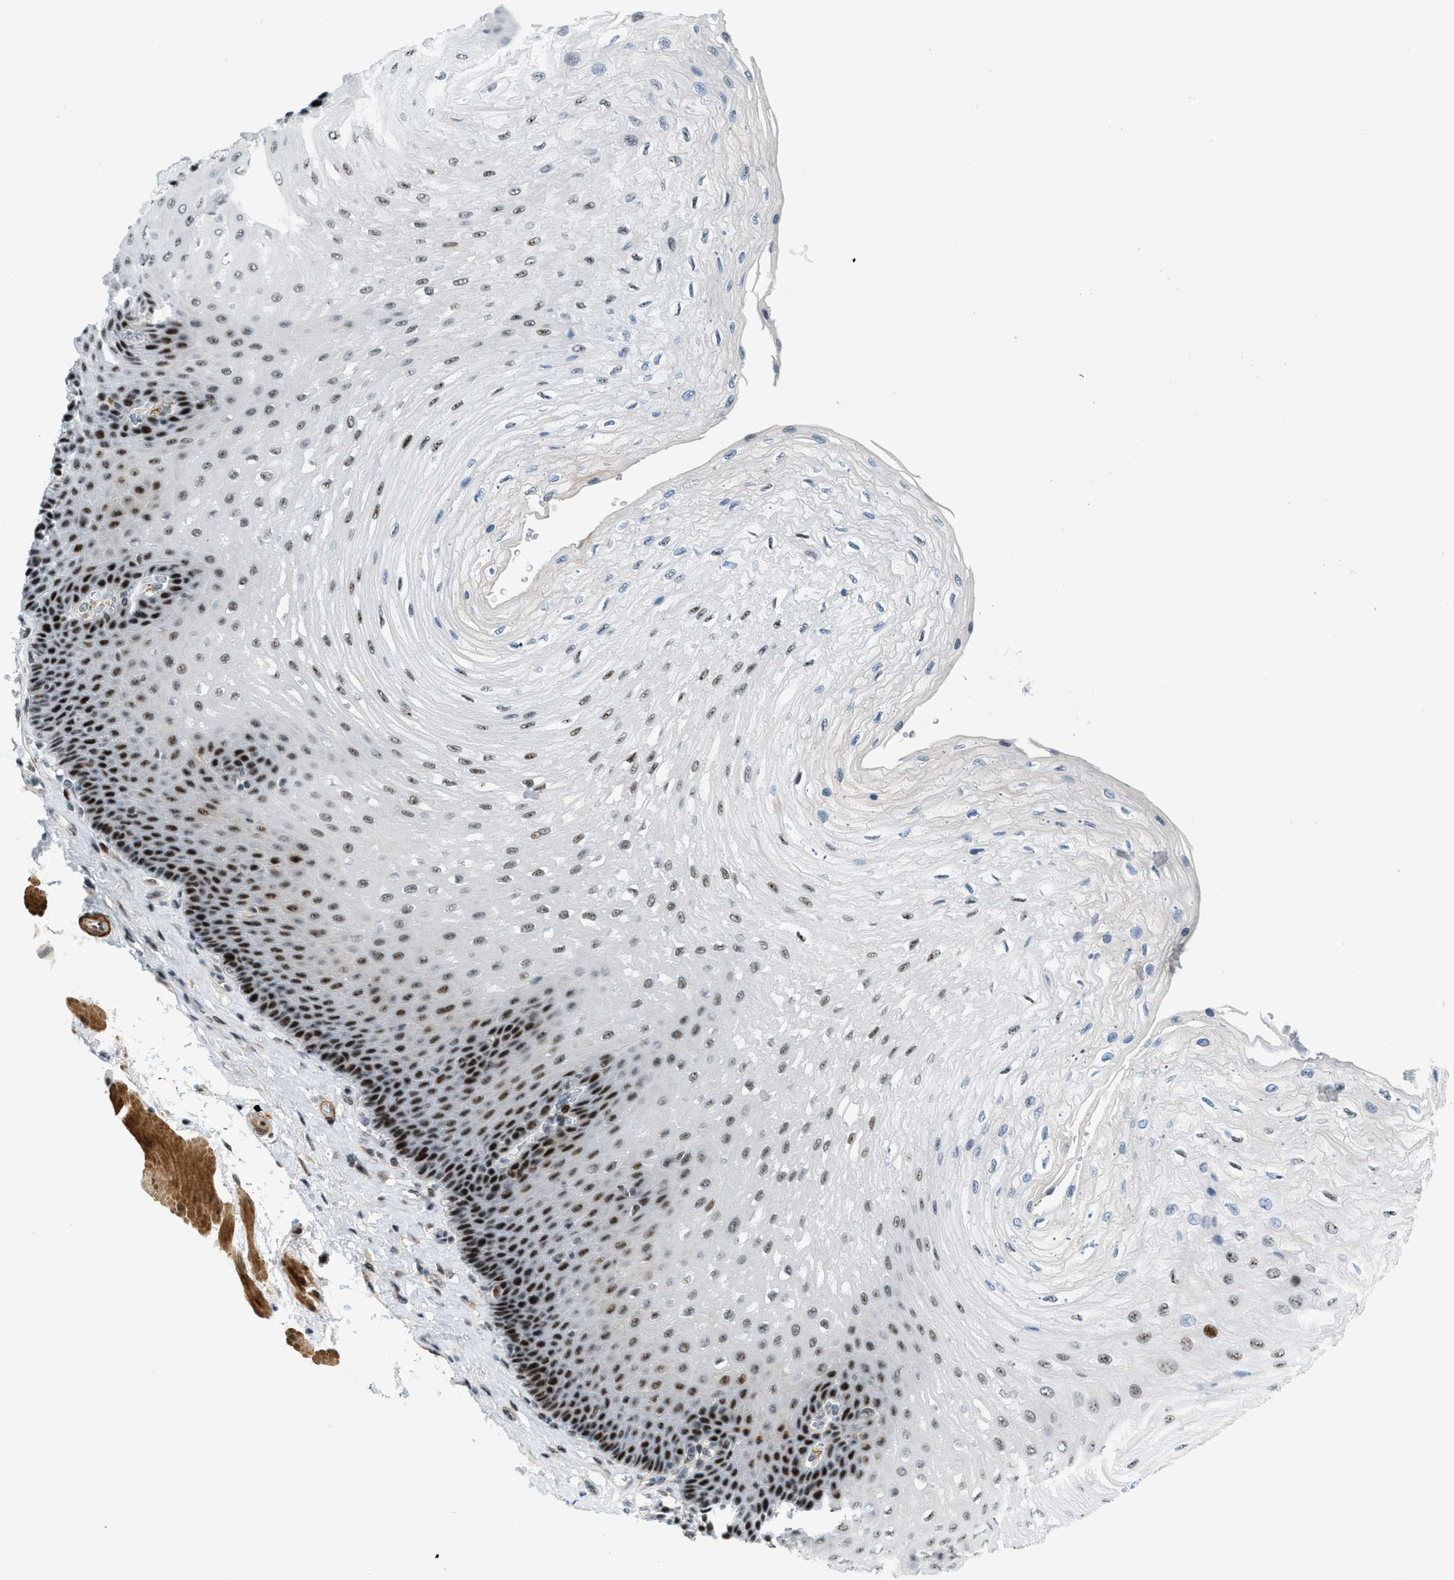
{"staining": {"intensity": "strong", "quantity": "25%-75%", "location": "nuclear"}, "tissue": "esophagus", "cell_type": "Squamous epithelial cells", "image_type": "normal", "snomed": [{"axis": "morphology", "description": "Normal tissue, NOS"}, {"axis": "topography", "description": "Esophagus"}], "caption": "Protein analysis of unremarkable esophagus shows strong nuclear positivity in about 25%-75% of squamous epithelial cells. (Stains: DAB (3,3'-diaminobenzidine) in brown, nuclei in blue, Microscopy: brightfield microscopy at high magnification).", "gene": "ZDHHC23", "patient": {"sex": "female", "age": 72}}